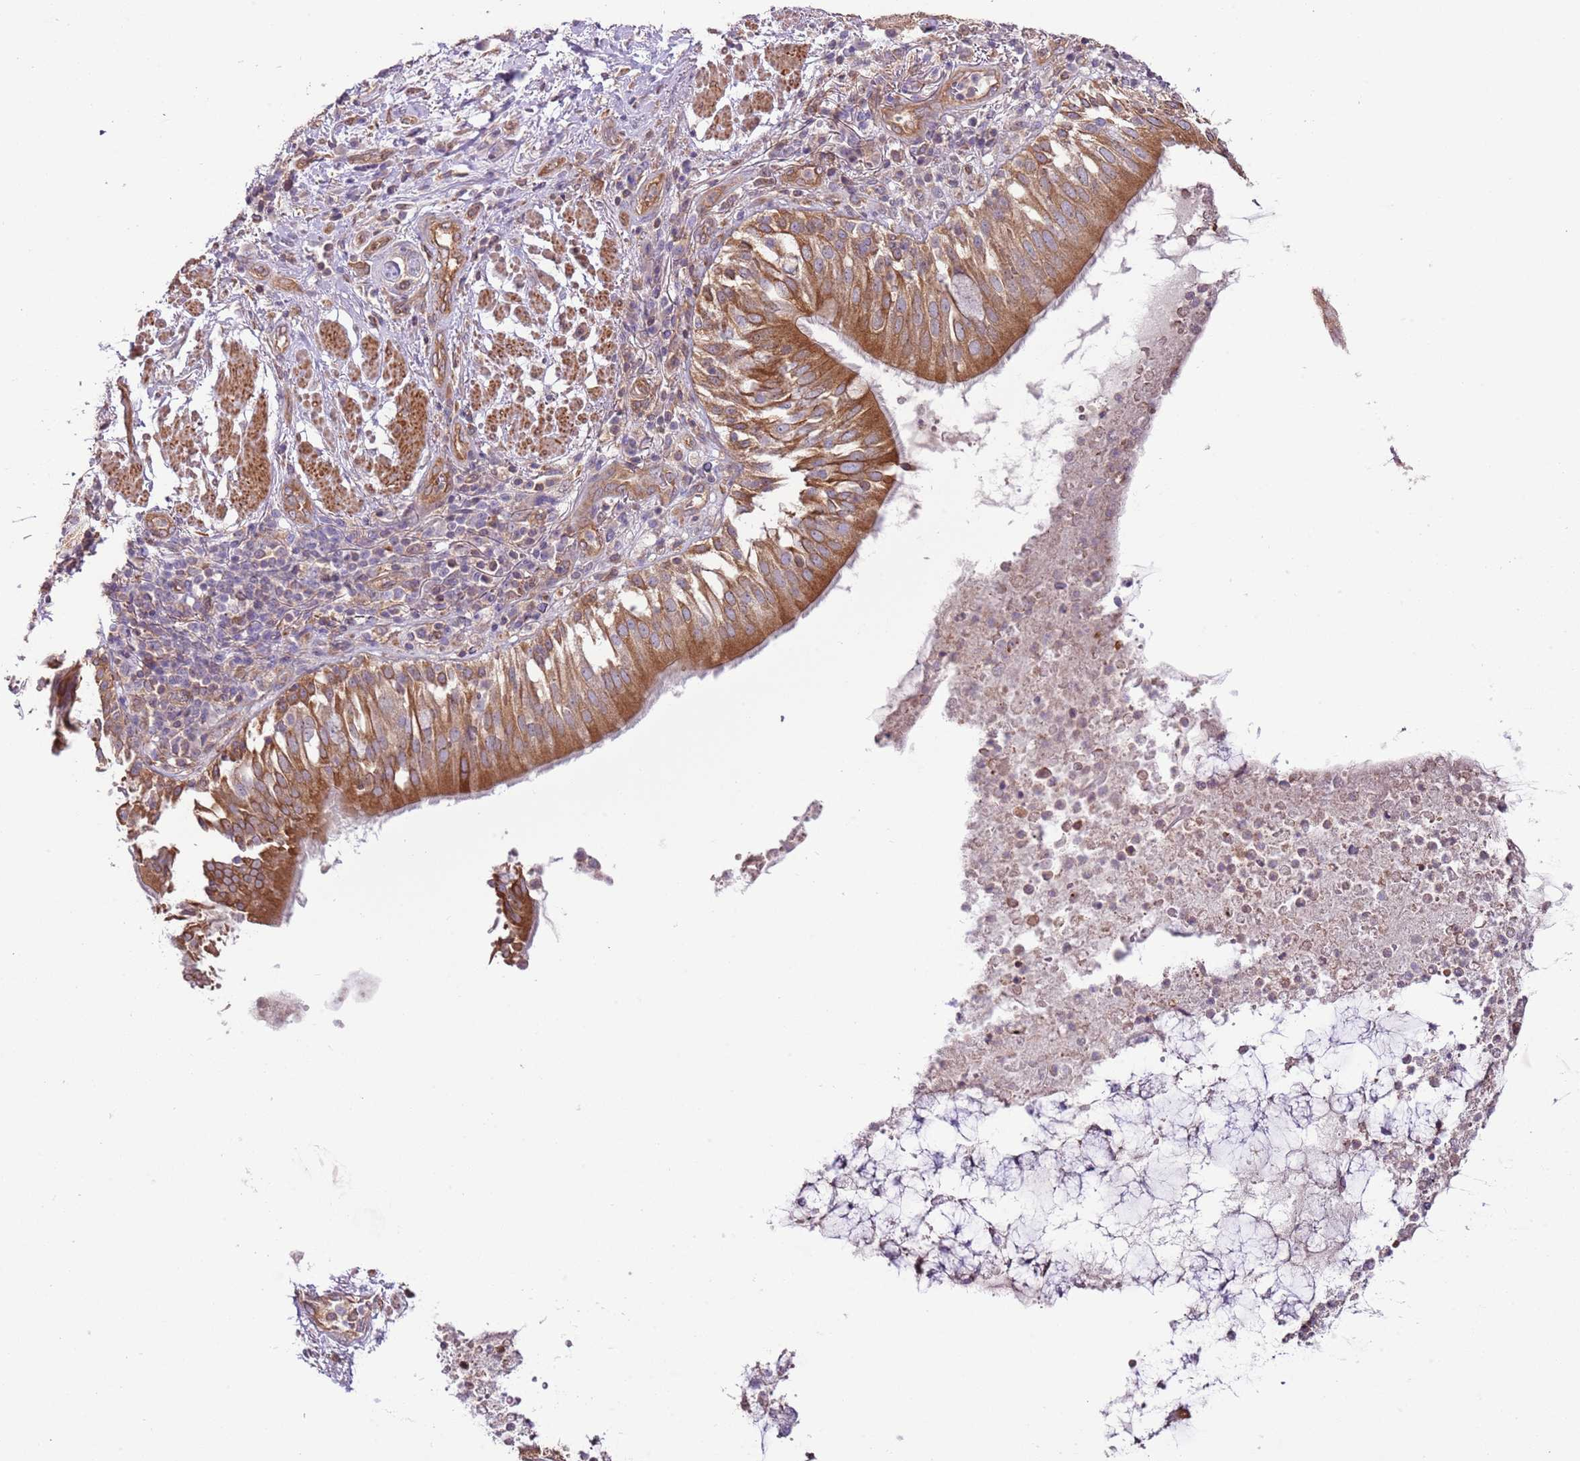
{"staining": {"intensity": "negative", "quantity": "none", "location": "none"}, "tissue": "adipose tissue", "cell_type": "Adipocytes", "image_type": "normal", "snomed": [{"axis": "morphology", "description": "Normal tissue, NOS"}, {"axis": "morphology", "description": "Squamous cell carcinoma, NOS"}, {"axis": "topography", "description": "Bronchus"}, {"axis": "topography", "description": "Lung"}], "caption": "Adipocytes show no significant expression in normal adipose tissue.", "gene": "LPIN2", "patient": {"sex": "male", "age": 64}}